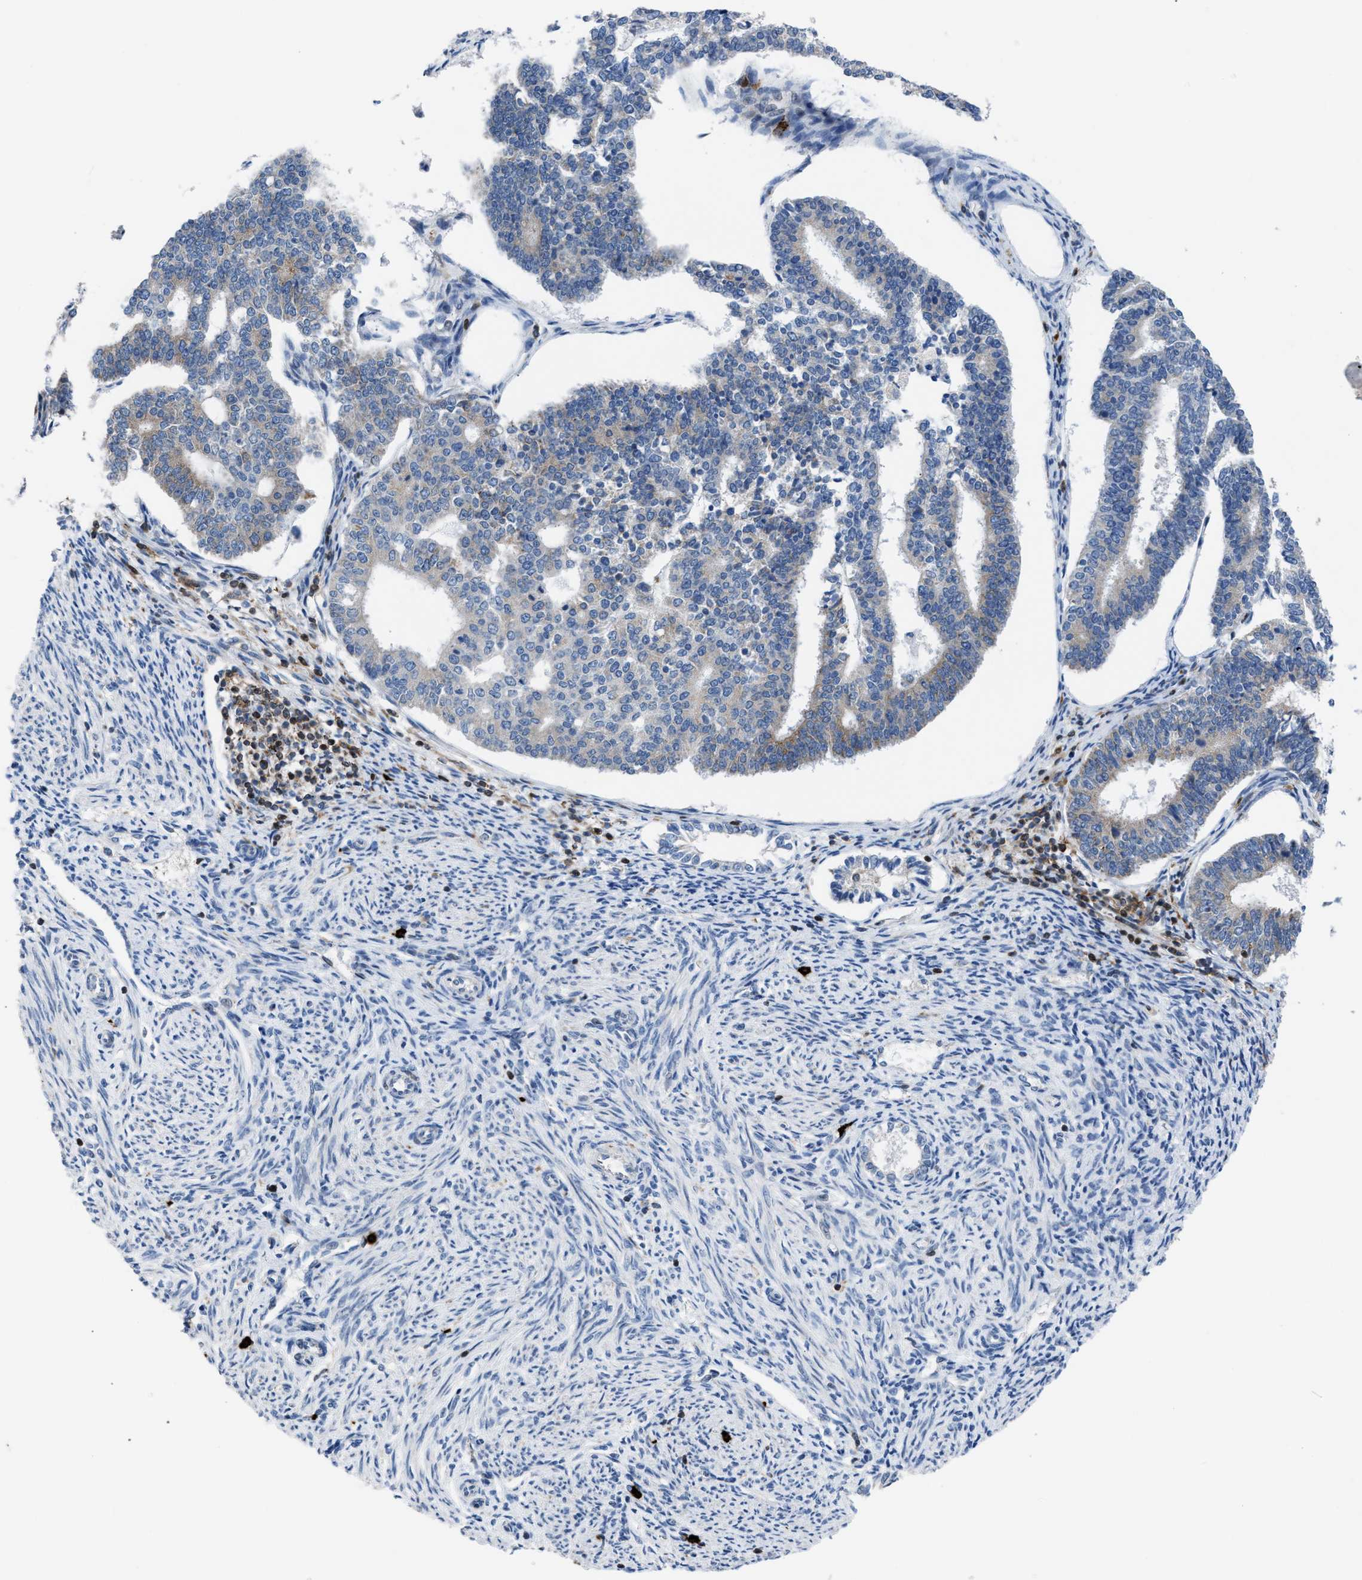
{"staining": {"intensity": "negative", "quantity": "none", "location": "none"}, "tissue": "endometrial cancer", "cell_type": "Tumor cells", "image_type": "cancer", "snomed": [{"axis": "morphology", "description": "Adenocarcinoma, NOS"}, {"axis": "topography", "description": "Endometrium"}], "caption": "High power microscopy micrograph of an immunohistochemistry (IHC) image of endometrial cancer, revealing no significant positivity in tumor cells.", "gene": "ATP9A", "patient": {"sex": "female", "age": 70}}